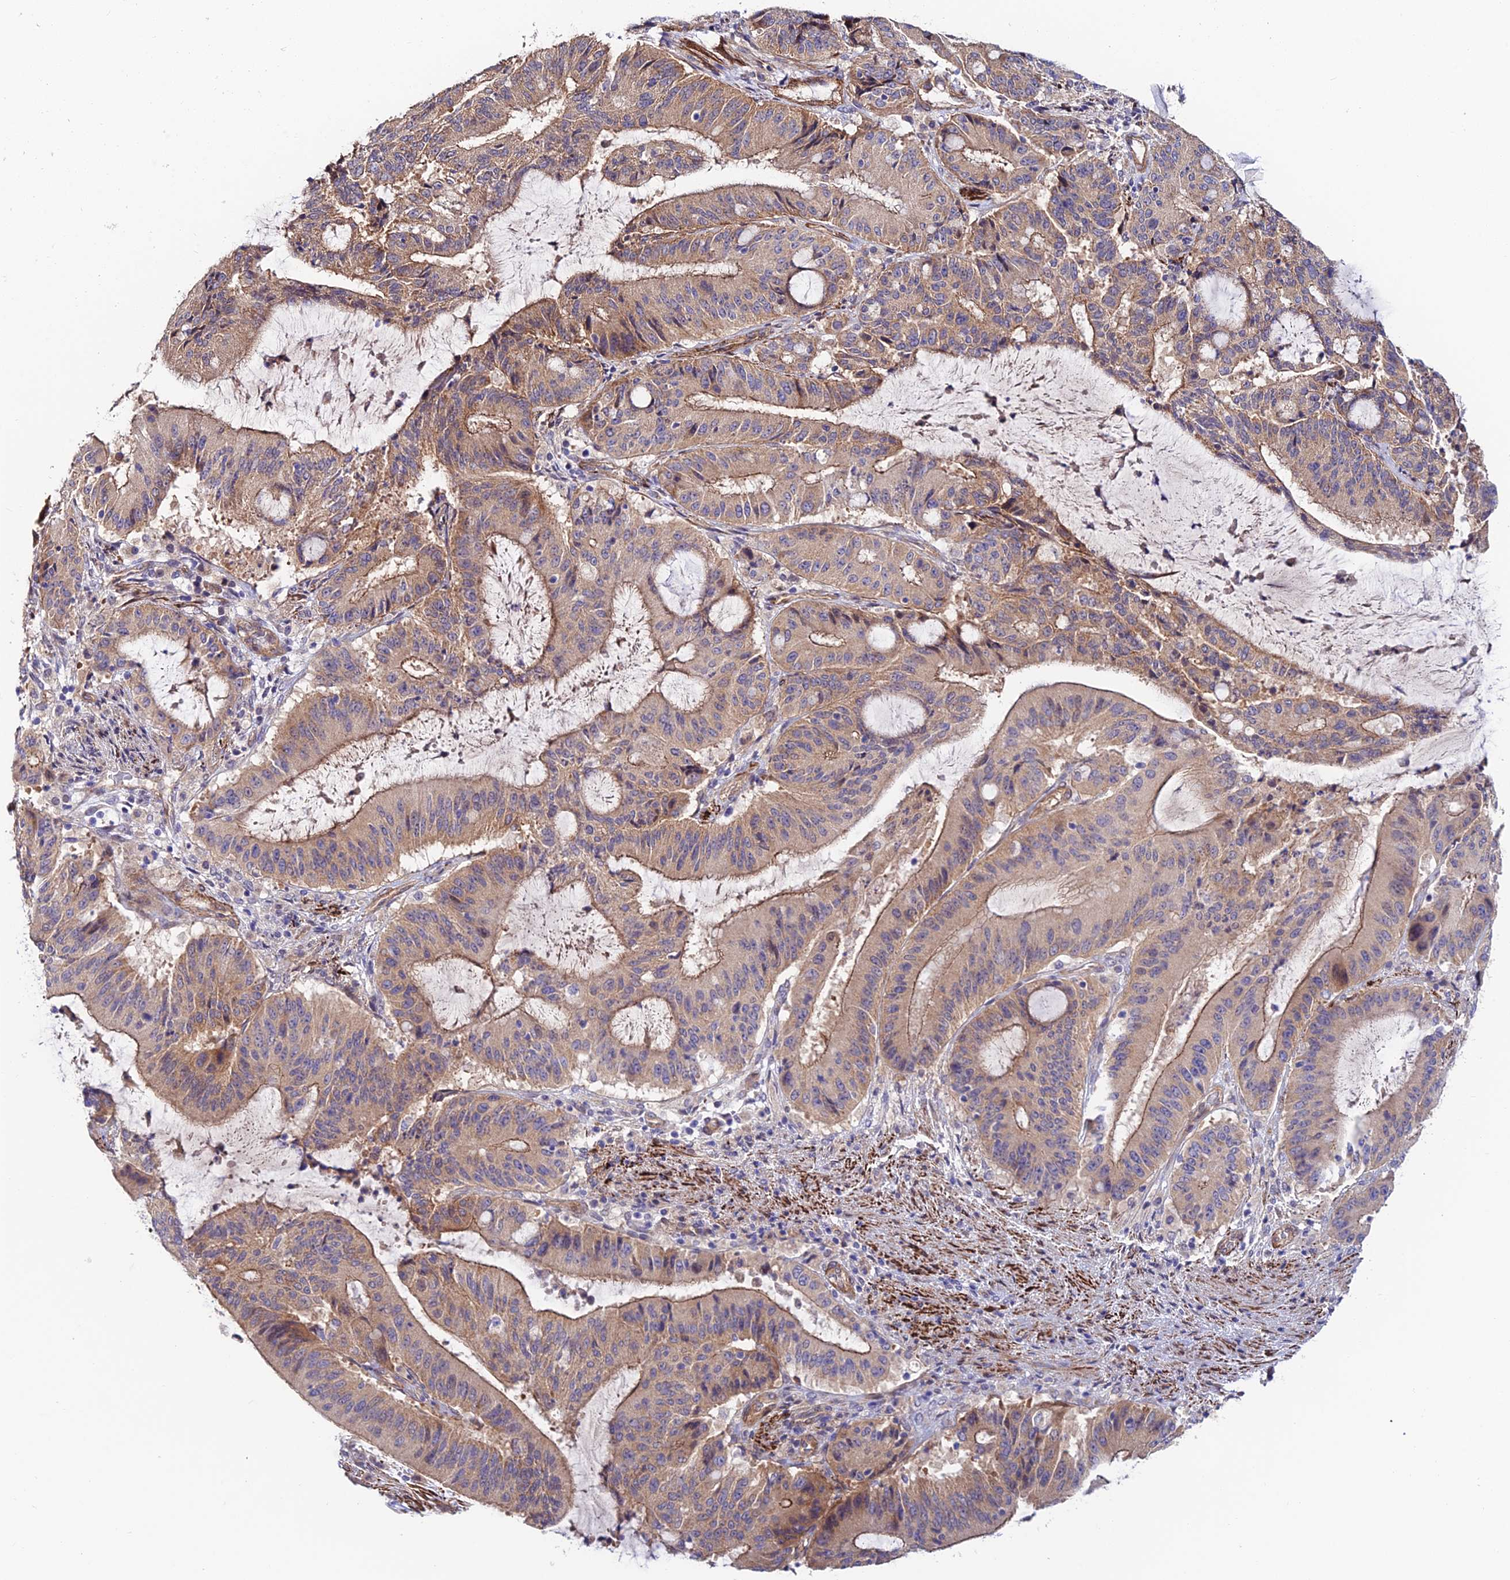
{"staining": {"intensity": "moderate", "quantity": ">75%", "location": "cytoplasmic/membranous"}, "tissue": "liver cancer", "cell_type": "Tumor cells", "image_type": "cancer", "snomed": [{"axis": "morphology", "description": "Normal tissue, NOS"}, {"axis": "morphology", "description": "Cholangiocarcinoma"}, {"axis": "topography", "description": "Liver"}, {"axis": "topography", "description": "Peripheral nerve tissue"}], "caption": "This is a histology image of IHC staining of liver cholangiocarcinoma, which shows moderate positivity in the cytoplasmic/membranous of tumor cells.", "gene": "ANKRD50", "patient": {"sex": "female", "age": 73}}